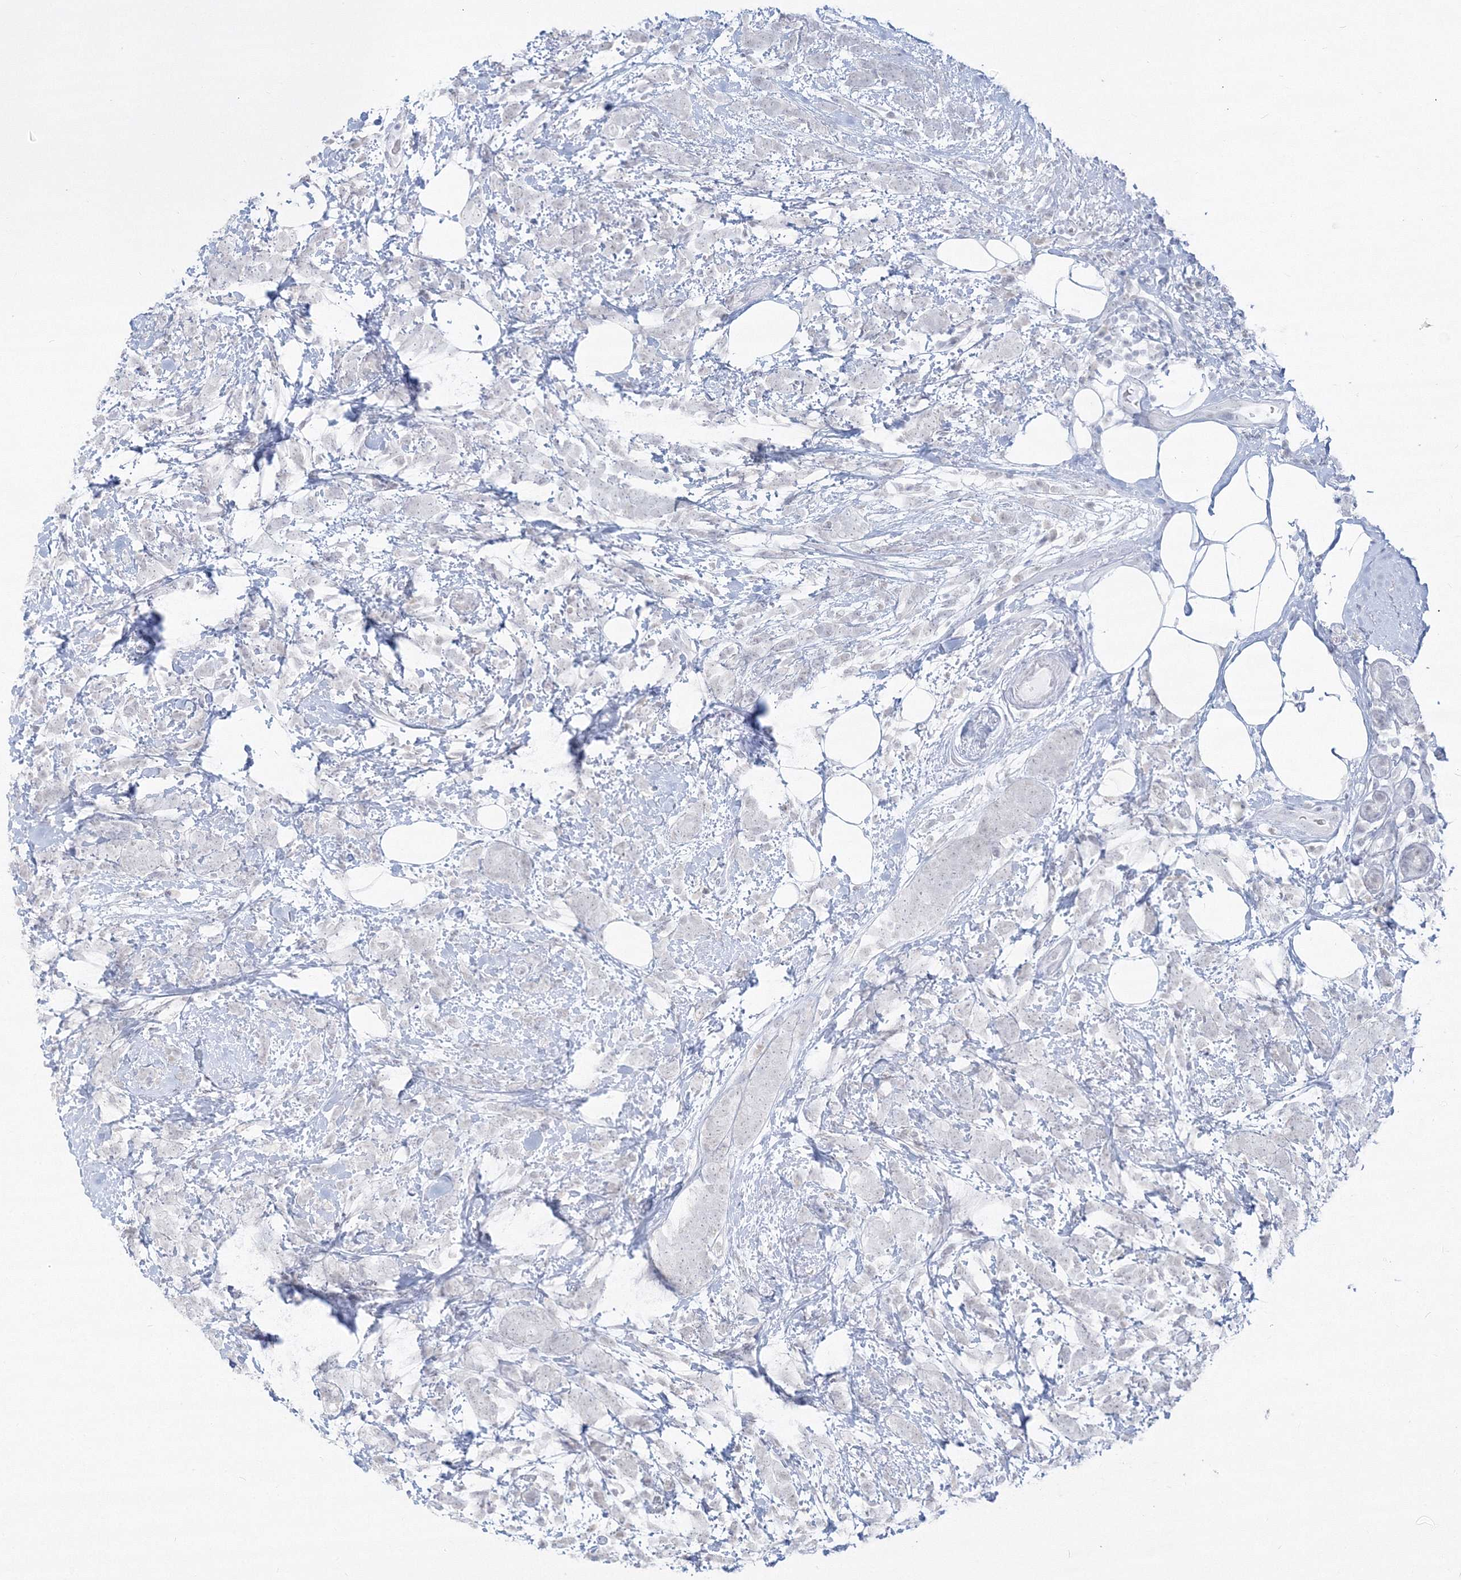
{"staining": {"intensity": "negative", "quantity": "none", "location": "none"}, "tissue": "breast cancer", "cell_type": "Tumor cells", "image_type": "cancer", "snomed": [{"axis": "morphology", "description": "Lobular carcinoma"}, {"axis": "topography", "description": "Breast"}], "caption": "The micrograph reveals no staining of tumor cells in breast lobular carcinoma. (Brightfield microscopy of DAB (3,3'-diaminobenzidine) IHC at high magnification).", "gene": "PPP4R2", "patient": {"sex": "female", "age": 58}}